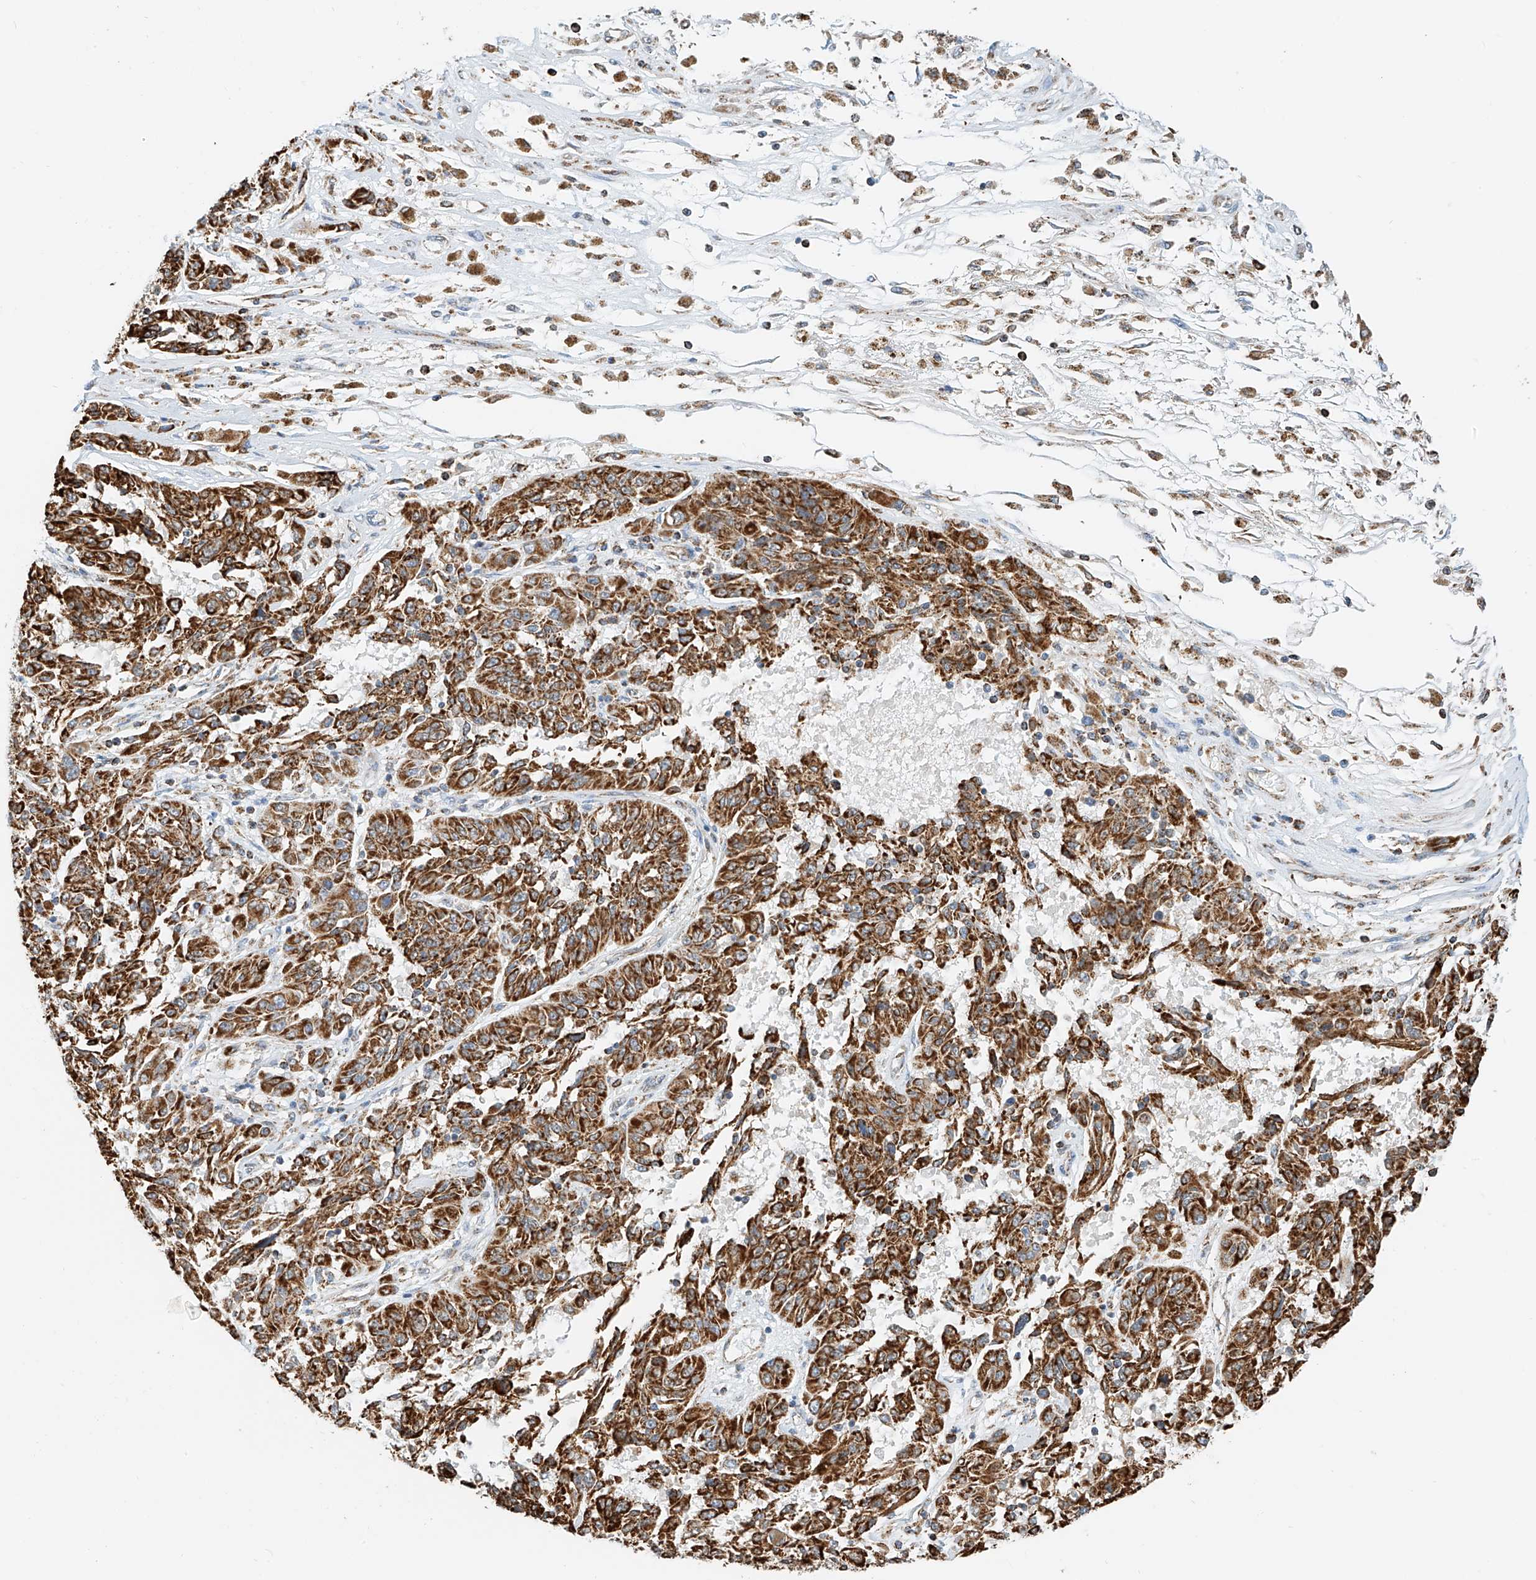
{"staining": {"intensity": "strong", "quantity": ">75%", "location": "cytoplasmic/membranous"}, "tissue": "melanoma", "cell_type": "Tumor cells", "image_type": "cancer", "snomed": [{"axis": "morphology", "description": "Malignant melanoma, NOS"}, {"axis": "topography", "description": "Skin"}], "caption": "Immunohistochemistry (IHC) micrograph of neoplastic tissue: malignant melanoma stained using immunohistochemistry displays high levels of strong protein expression localized specifically in the cytoplasmic/membranous of tumor cells, appearing as a cytoplasmic/membranous brown color.", "gene": "PPA2", "patient": {"sex": "male", "age": 53}}